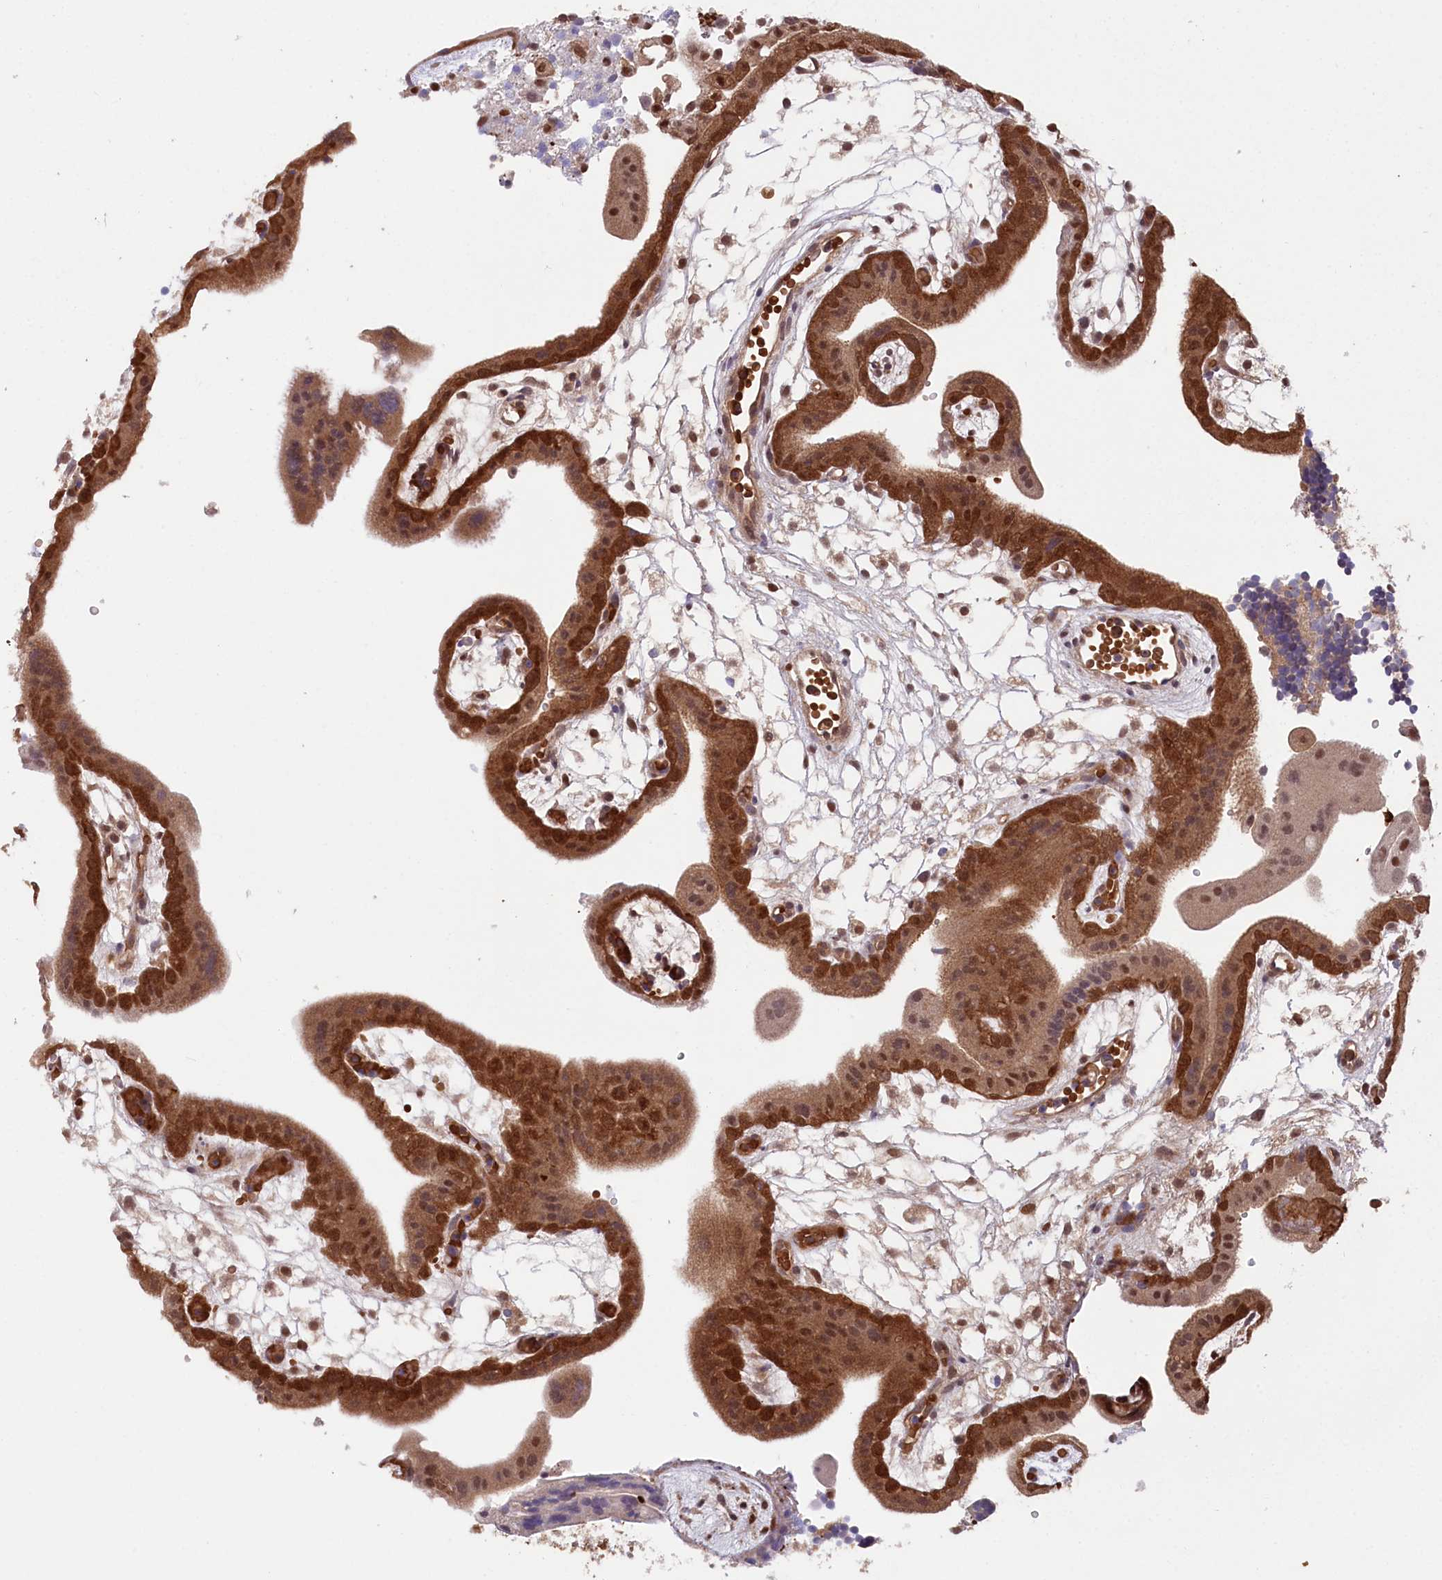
{"staining": {"intensity": "strong", "quantity": "25%-75%", "location": "cytoplasmic/membranous,nuclear"}, "tissue": "placenta", "cell_type": "Trophoblastic cells", "image_type": "normal", "snomed": [{"axis": "morphology", "description": "Normal tissue, NOS"}, {"axis": "topography", "description": "Placenta"}], "caption": "A brown stain labels strong cytoplasmic/membranous,nuclear expression of a protein in trophoblastic cells of unremarkable human placenta.", "gene": "LSG1", "patient": {"sex": "female", "age": 18}}